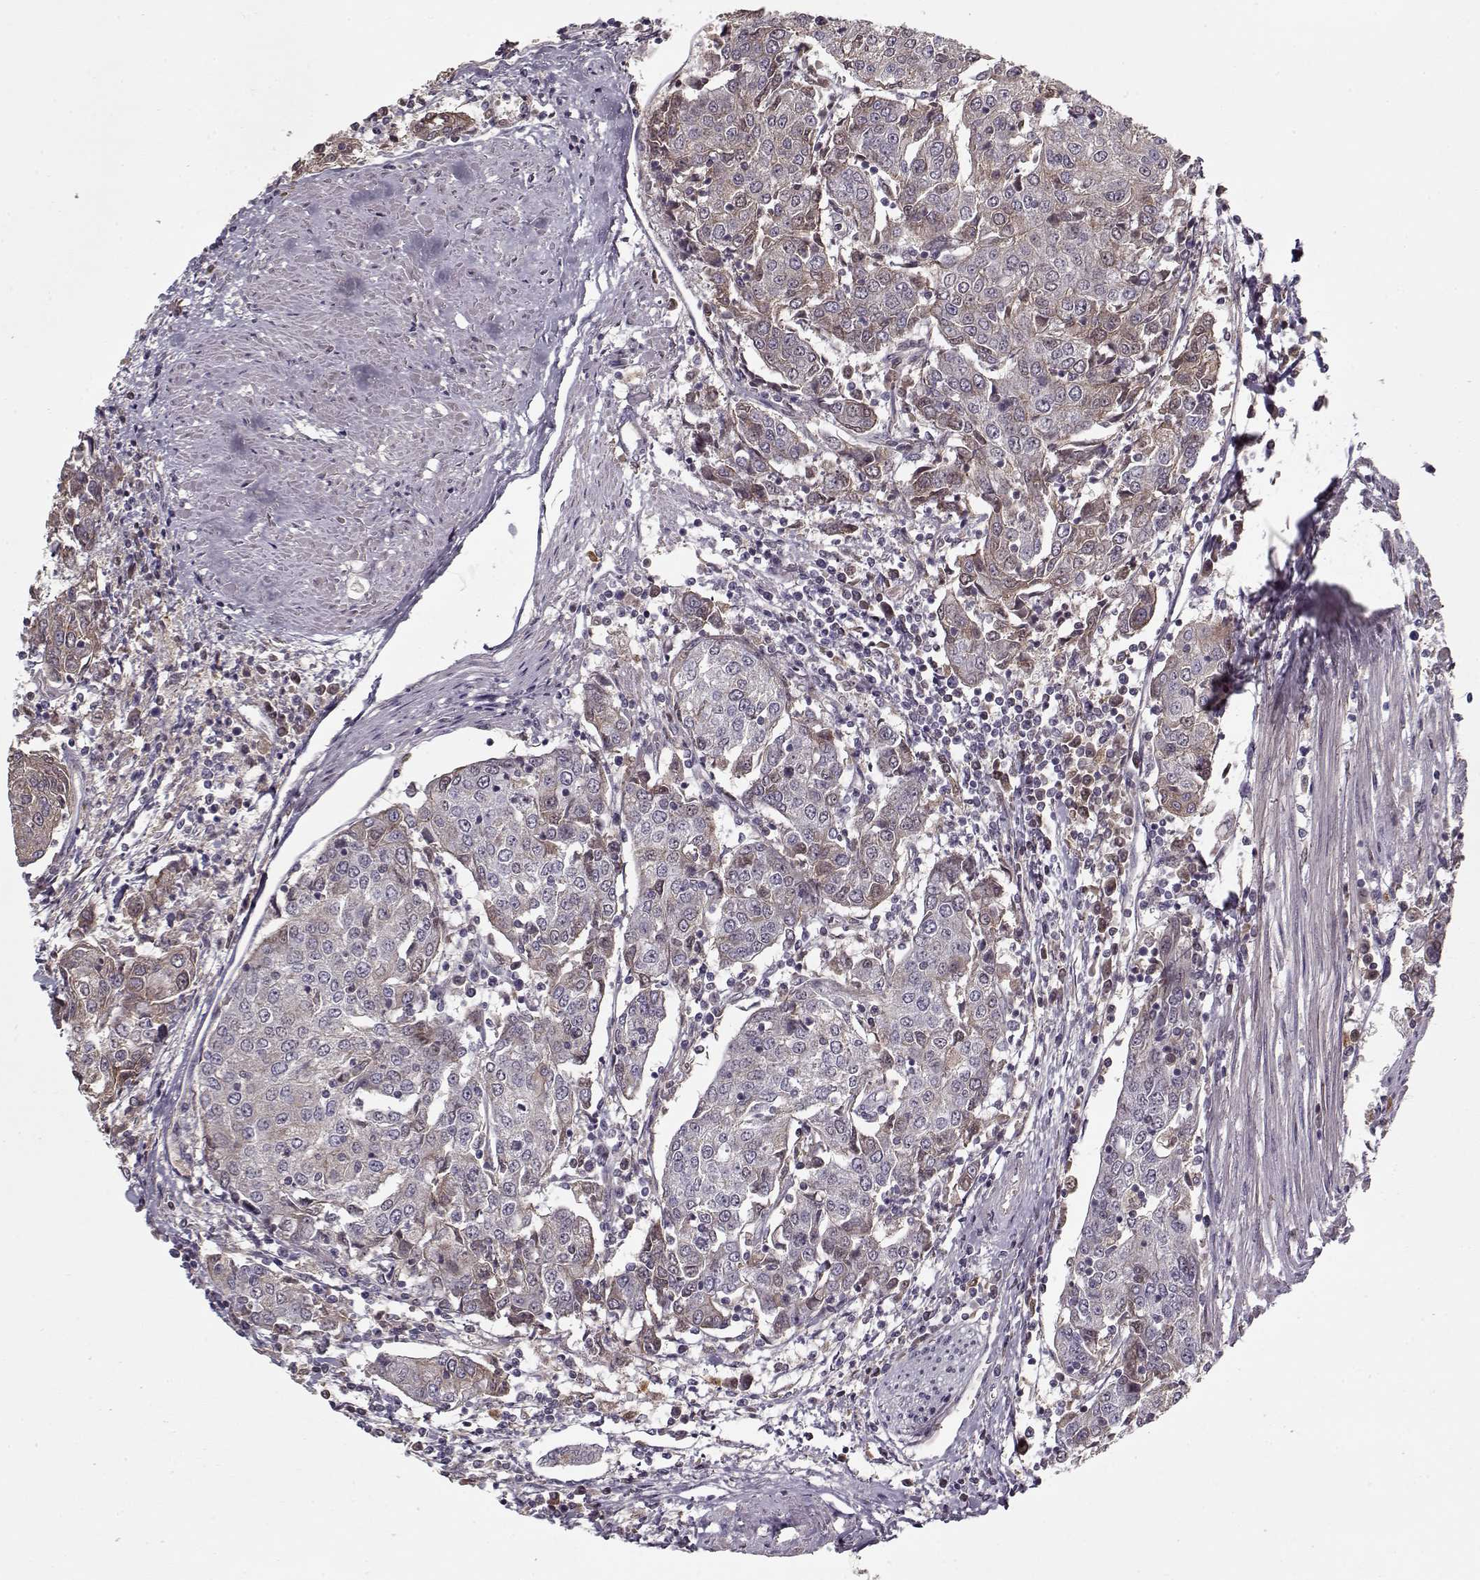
{"staining": {"intensity": "weak", "quantity": "25%-75%", "location": "cytoplasmic/membranous"}, "tissue": "urothelial cancer", "cell_type": "Tumor cells", "image_type": "cancer", "snomed": [{"axis": "morphology", "description": "Urothelial carcinoma, High grade"}, {"axis": "topography", "description": "Urinary bladder"}], "caption": "Weak cytoplasmic/membranous staining is appreciated in approximately 25%-75% of tumor cells in urothelial carcinoma (high-grade).", "gene": "AFM", "patient": {"sex": "female", "age": 85}}